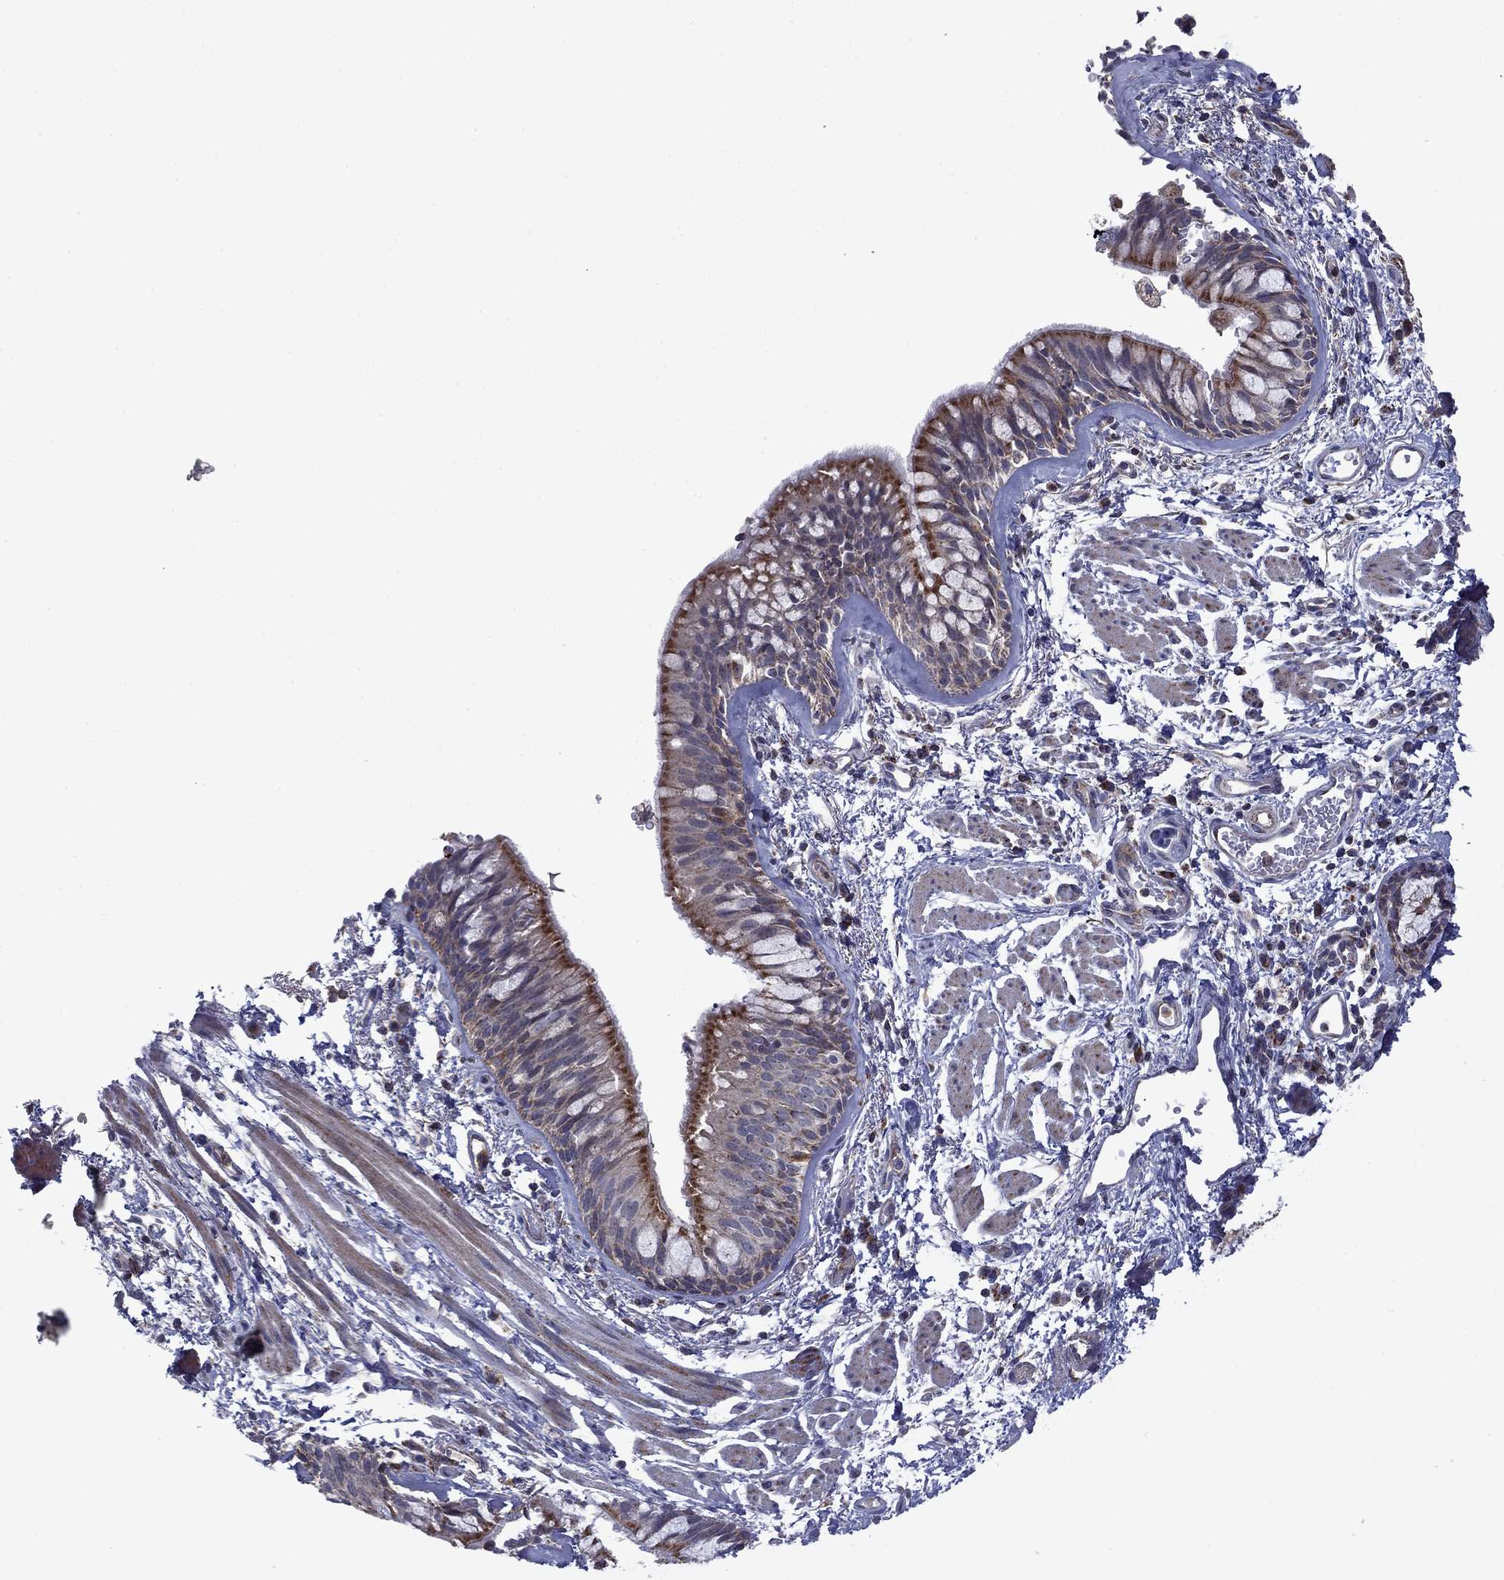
{"staining": {"intensity": "moderate", "quantity": "<25%", "location": "cytoplasmic/membranous"}, "tissue": "bronchus", "cell_type": "Respiratory epithelial cells", "image_type": "normal", "snomed": [{"axis": "morphology", "description": "Normal tissue, NOS"}, {"axis": "topography", "description": "Bronchus"}, {"axis": "topography", "description": "Lung"}], "caption": "Immunohistochemical staining of normal bronchus exhibits moderate cytoplasmic/membranous protein positivity in about <25% of respiratory epithelial cells. (brown staining indicates protein expression, while blue staining denotes nuclei).", "gene": "DOP1B", "patient": {"sex": "female", "age": 57}}